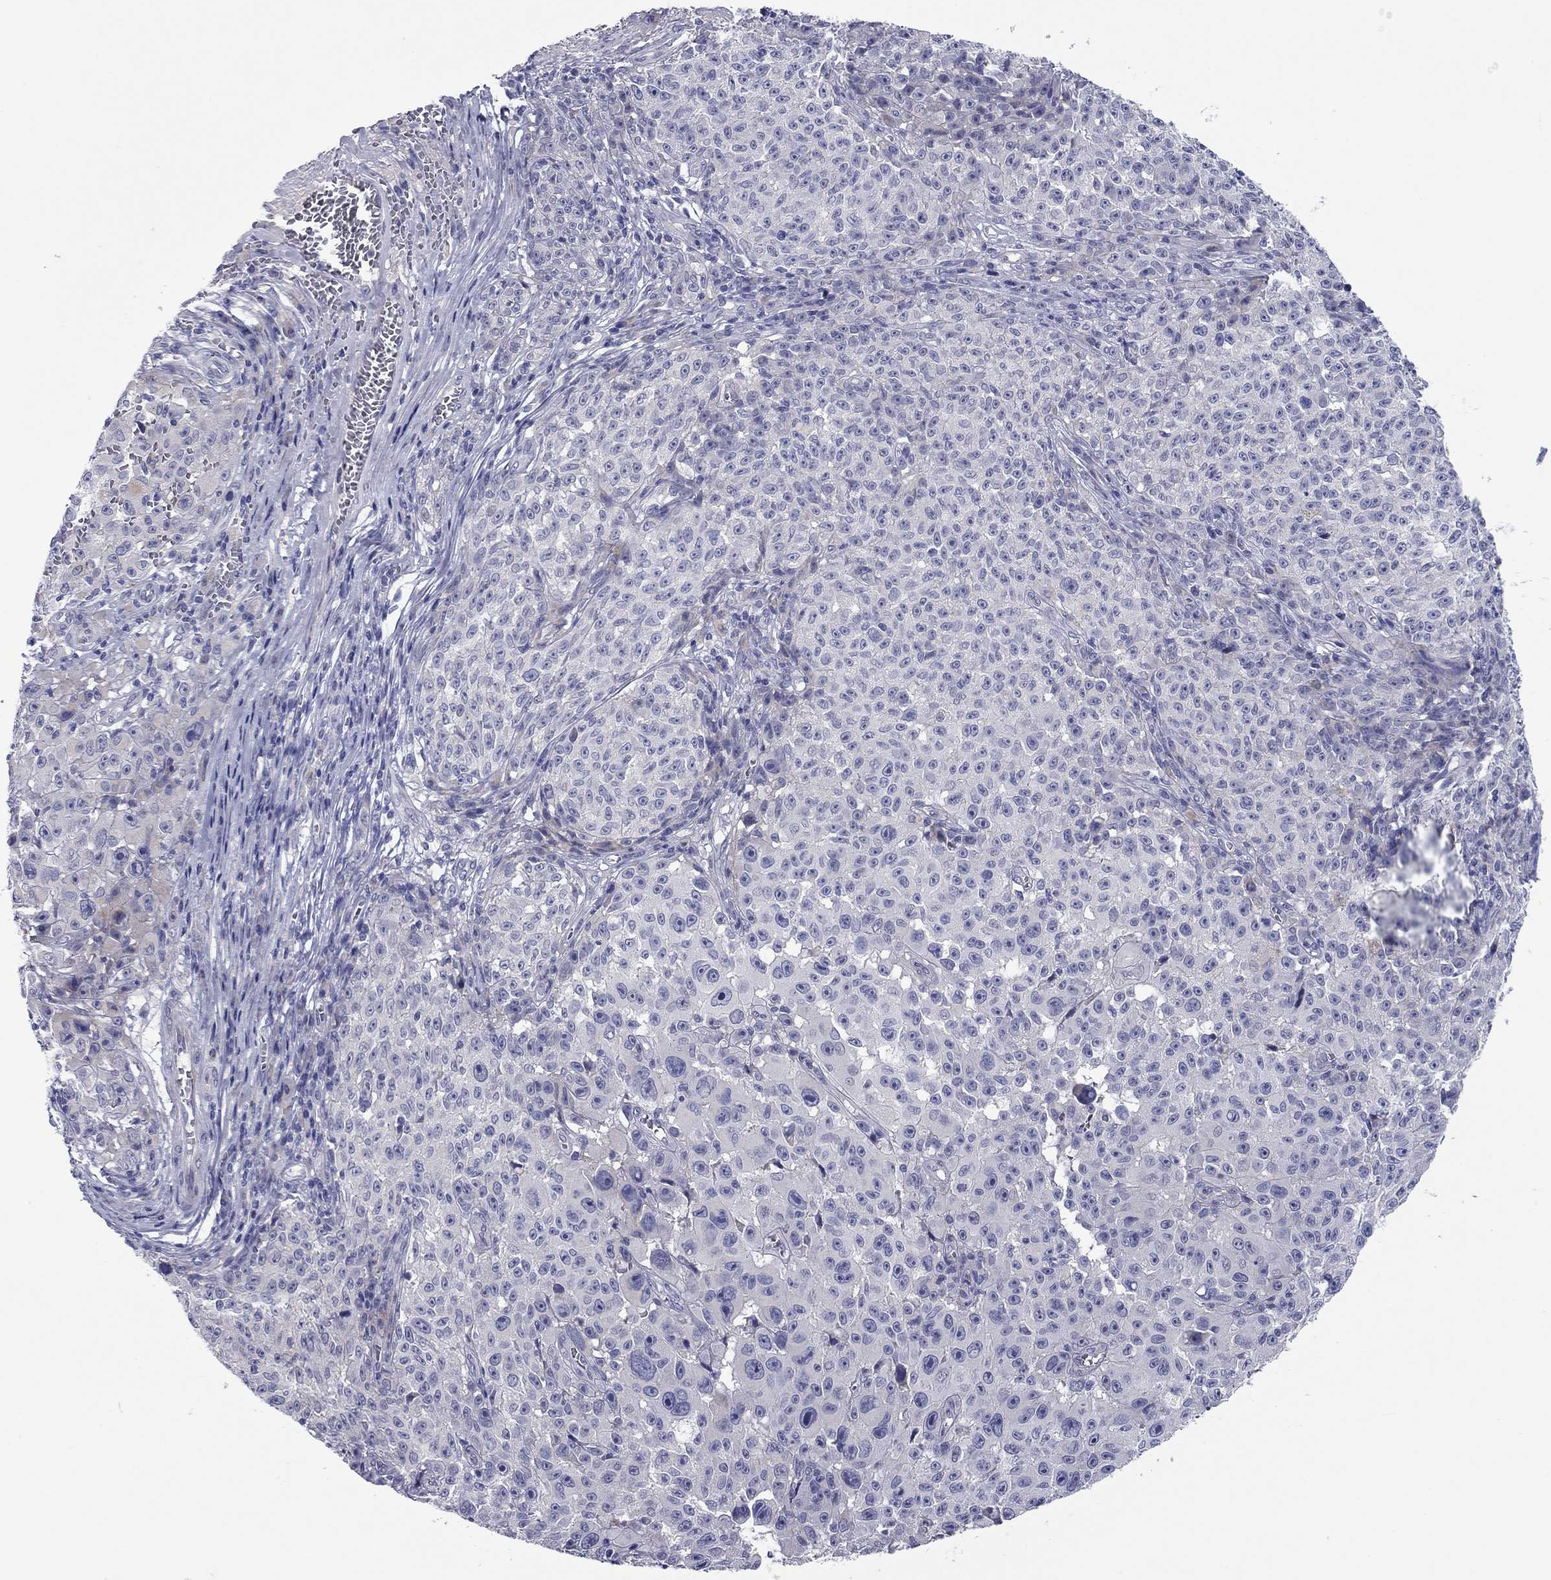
{"staining": {"intensity": "negative", "quantity": "none", "location": "none"}, "tissue": "melanoma", "cell_type": "Tumor cells", "image_type": "cancer", "snomed": [{"axis": "morphology", "description": "Malignant melanoma, NOS"}, {"axis": "topography", "description": "Skin"}], "caption": "Immunohistochemistry photomicrograph of neoplastic tissue: human malignant melanoma stained with DAB (3,3'-diaminobenzidine) reveals no significant protein positivity in tumor cells. (Brightfield microscopy of DAB (3,3'-diaminobenzidine) immunohistochemistry (IHC) at high magnification).", "gene": "UNC119B", "patient": {"sex": "female", "age": 82}}